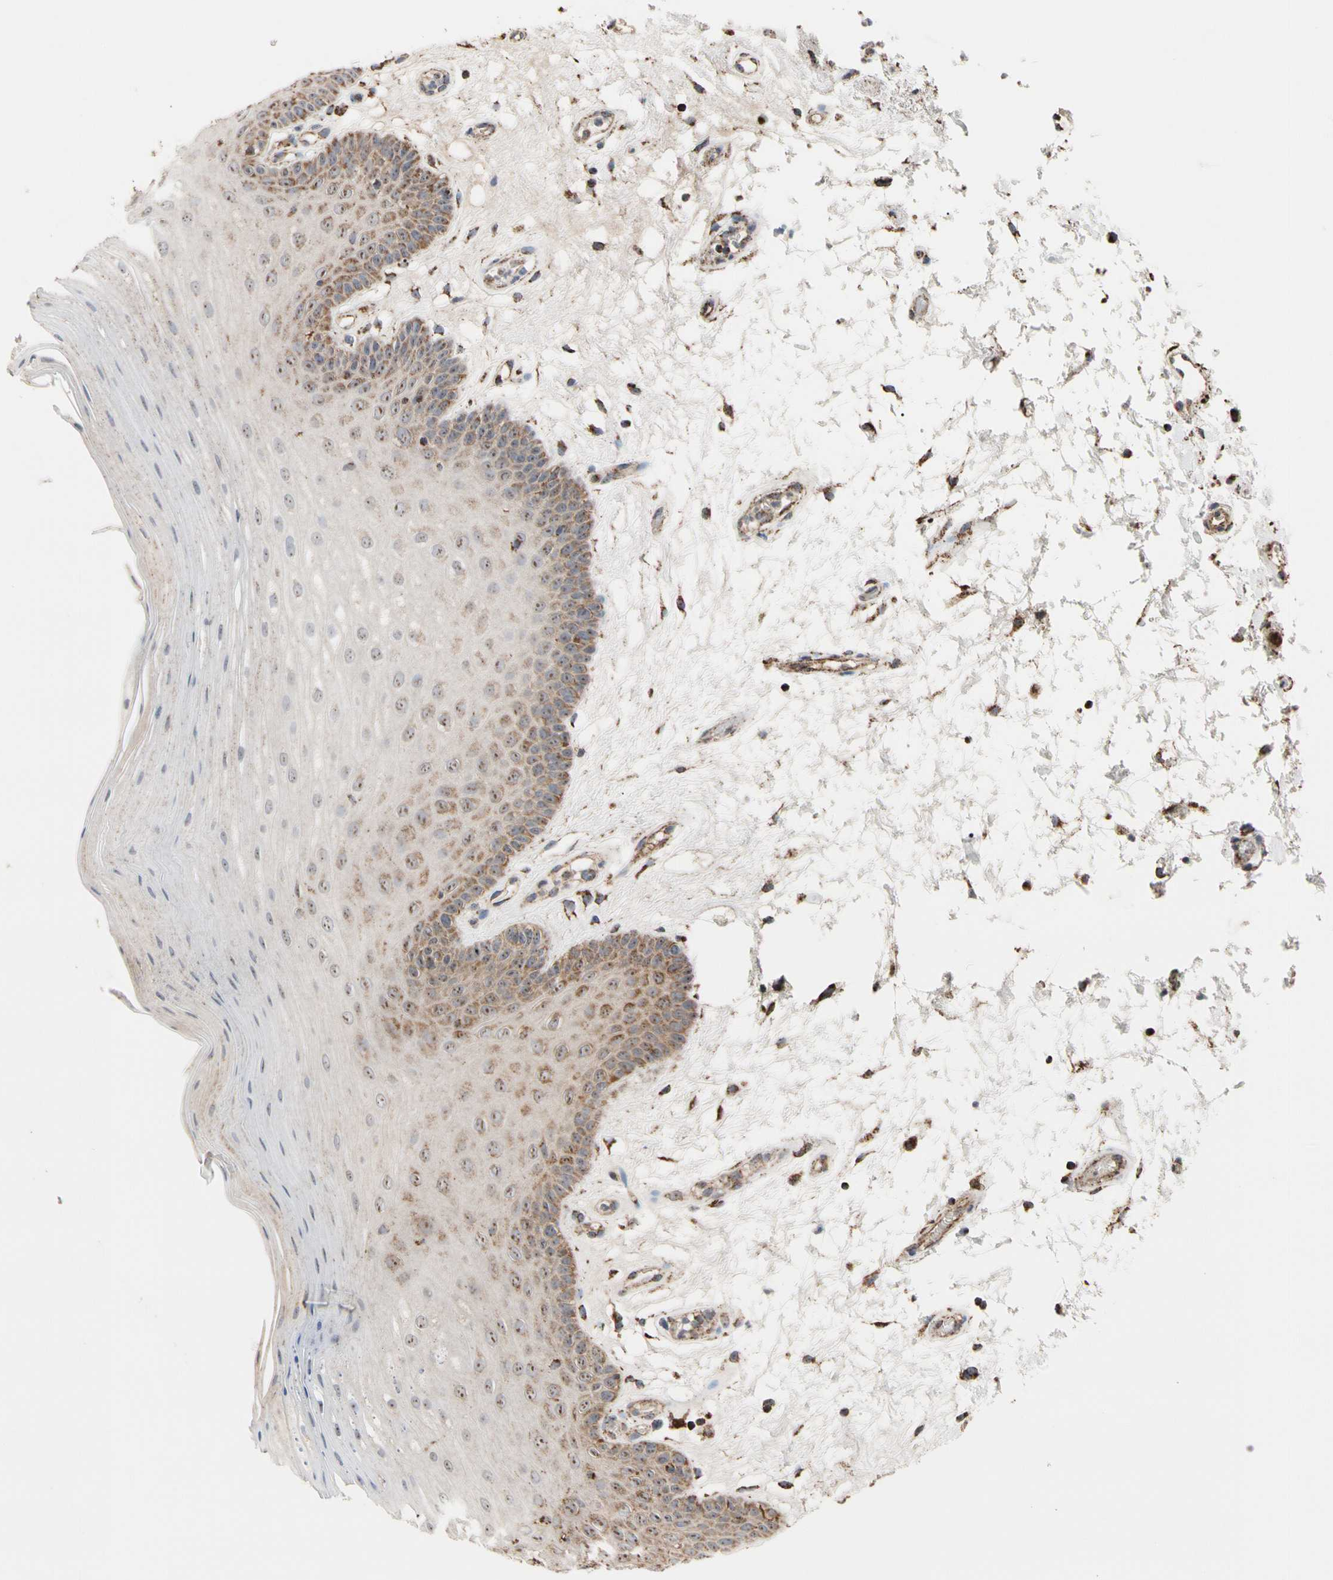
{"staining": {"intensity": "strong", "quantity": ">75%", "location": "cytoplasmic/membranous,nuclear"}, "tissue": "oral mucosa", "cell_type": "Squamous epithelial cells", "image_type": "normal", "snomed": [{"axis": "morphology", "description": "Normal tissue, NOS"}, {"axis": "morphology", "description": "Squamous cell carcinoma, NOS"}, {"axis": "topography", "description": "Skeletal muscle"}, {"axis": "topography", "description": "Oral tissue"}, {"axis": "topography", "description": "Head-Neck"}], "caption": "This is a micrograph of immunohistochemistry staining of benign oral mucosa, which shows strong expression in the cytoplasmic/membranous,nuclear of squamous epithelial cells.", "gene": "FAM110B", "patient": {"sex": "male", "age": 71}}